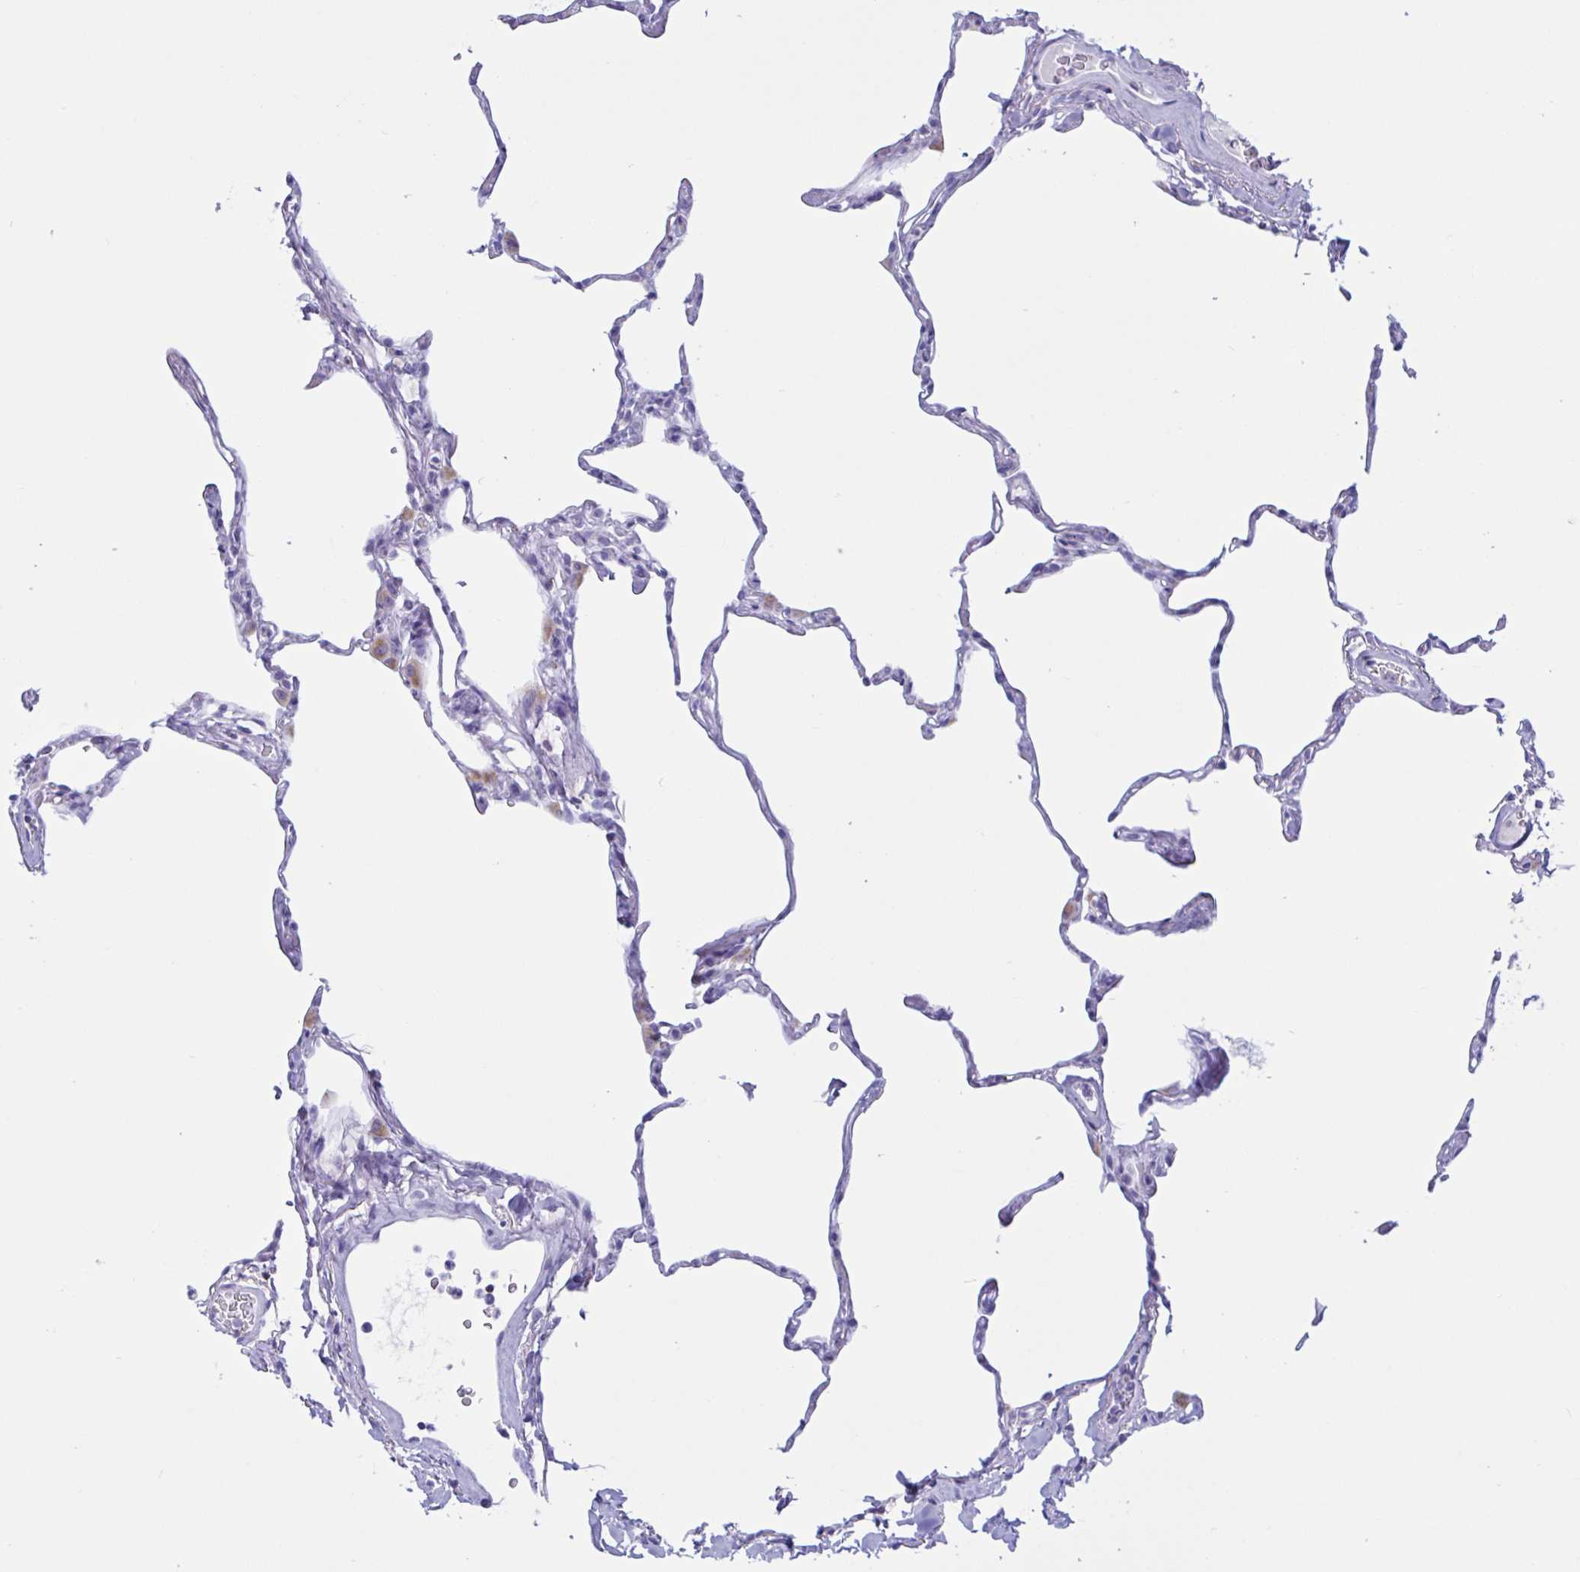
{"staining": {"intensity": "negative", "quantity": "none", "location": "none"}, "tissue": "lung", "cell_type": "Alveolar cells", "image_type": "normal", "snomed": [{"axis": "morphology", "description": "Normal tissue, NOS"}, {"axis": "topography", "description": "Lung"}], "caption": "The immunohistochemistry micrograph has no significant staining in alveolar cells of lung.", "gene": "XCL1", "patient": {"sex": "male", "age": 65}}